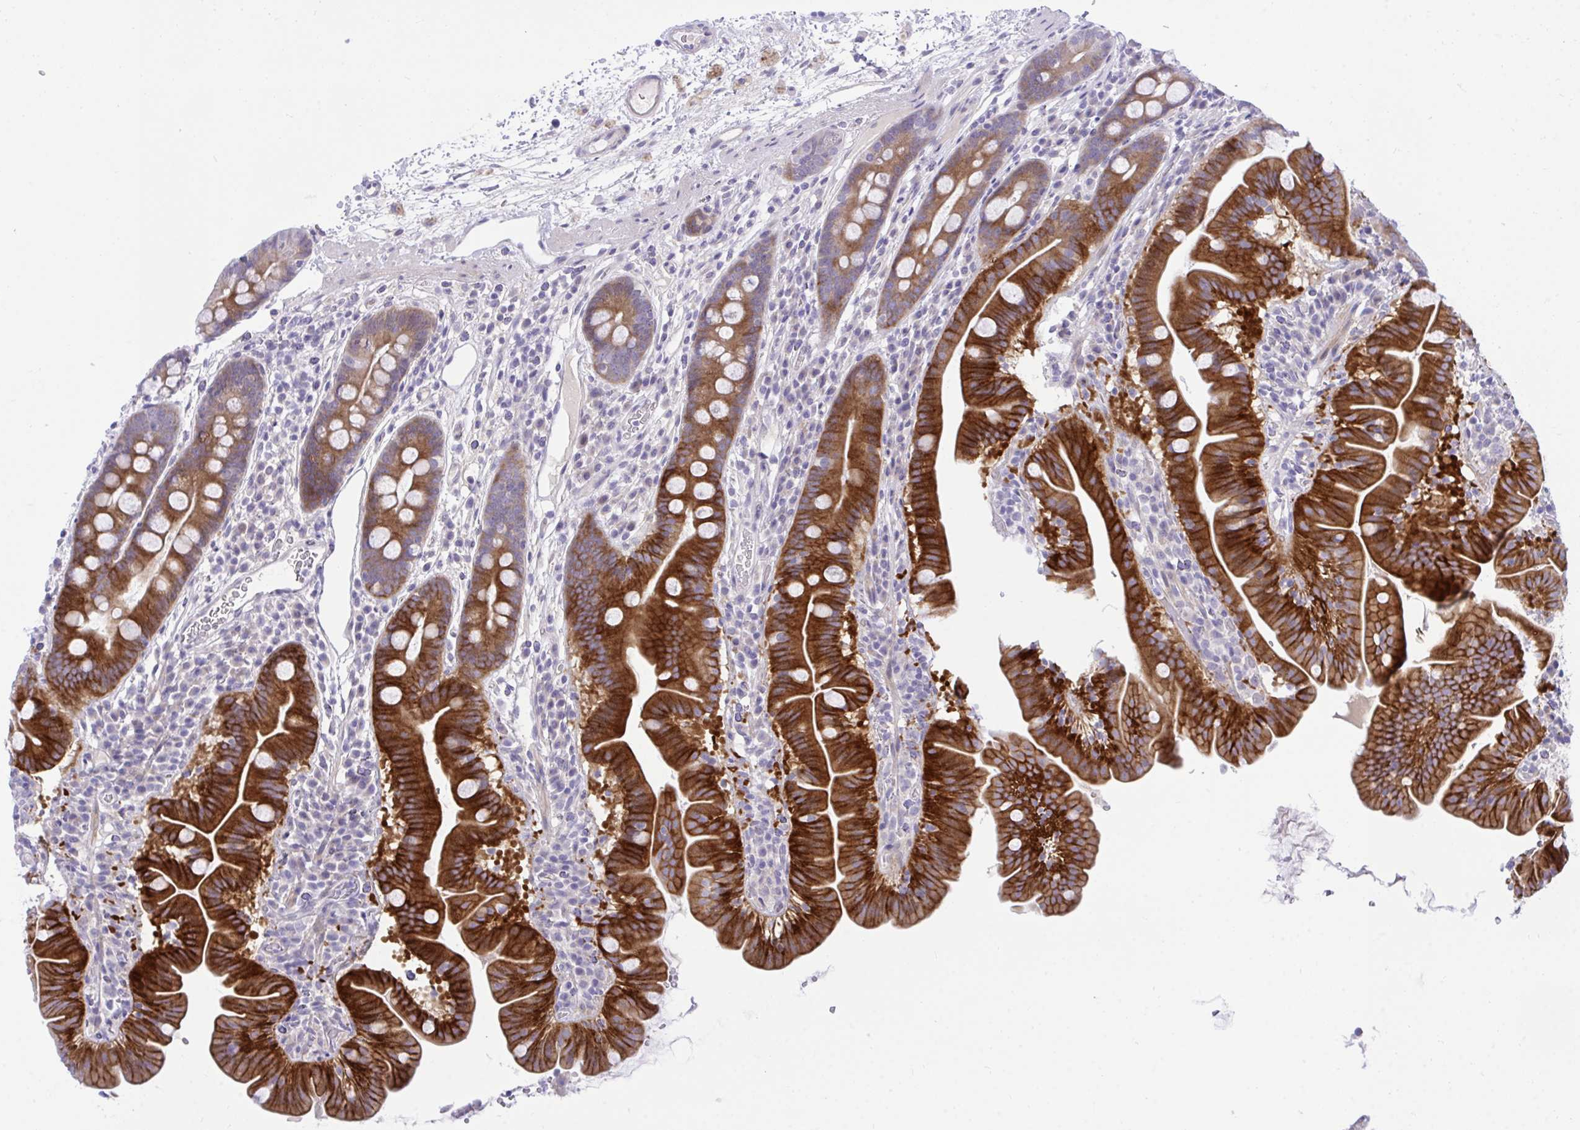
{"staining": {"intensity": "strong", "quantity": "25%-75%", "location": "cytoplasmic/membranous"}, "tissue": "small intestine", "cell_type": "Glandular cells", "image_type": "normal", "snomed": [{"axis": "morphology", "description": "Normal tissue, NOS"}, {"axis": "topography", "description": "Small intestine"}], "caption": "An immunohistochemistry photomicrograph of unremarkable tissue is shown. Protein staining in brown labels strong cytoplasmic/membranous positivity in small intestine within glandular cells.", "gene": "MED9", "patient": {"sex": "male", "age": 26}}